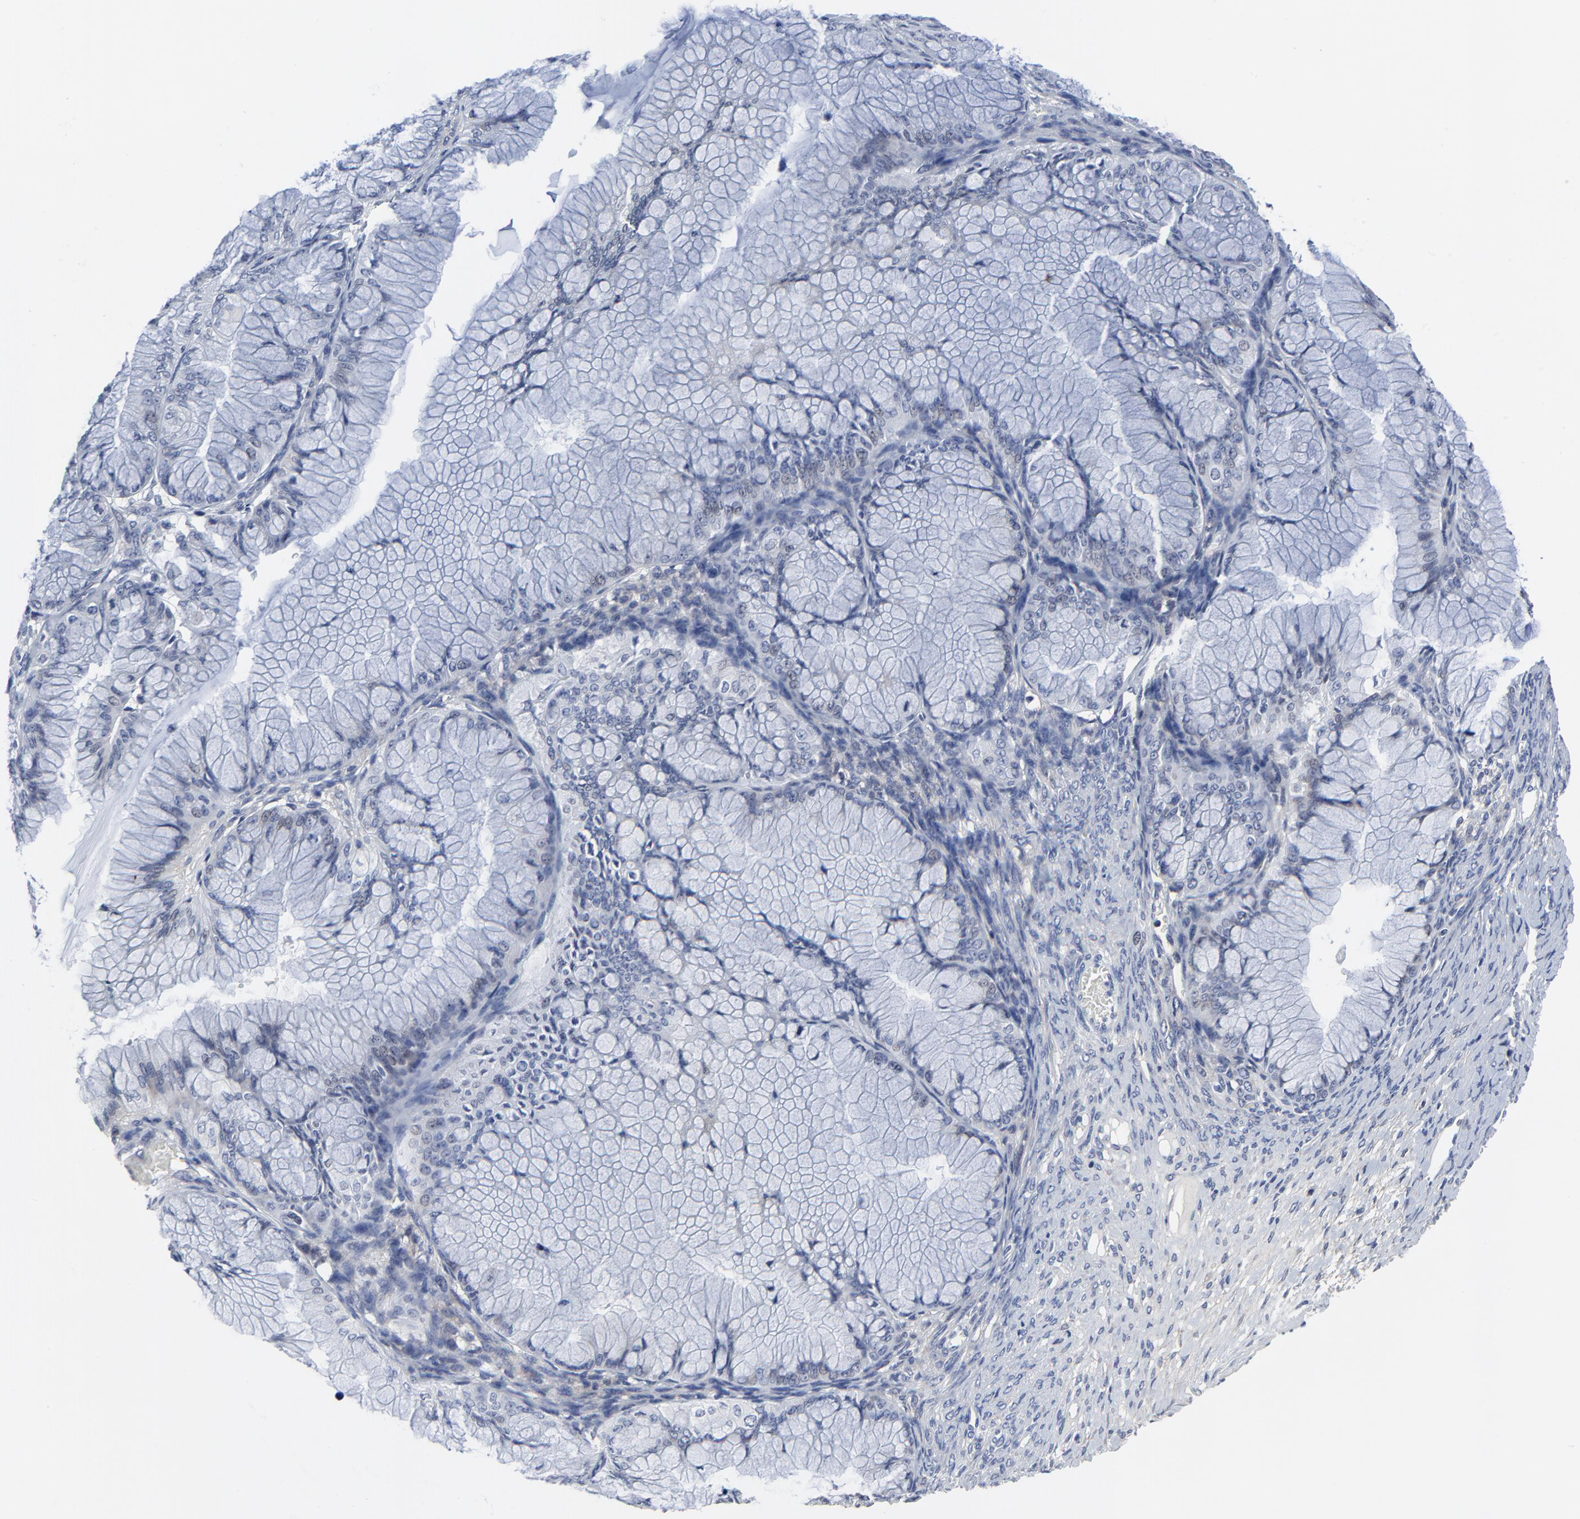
{"staining": {"intensity": "negative", "quantity": "none", "location": "none"}, "tissue": "ovarian cancer", "cell_type": "Tumor cells", "image_type": "cancer", "snomed": [{"axis": "morphology", "description": "Cystadenocarcinoma, mucinous, NOS"}, {"axis": "topography", "description": "Ovary"}], "caption": "An IHC image of ovarian cancer (mucinous cystadenocarcinoma) is shown. There is no staining in tumor cells of ovarian cancer (mucinous cystadenocarcinoma). (Immunohistochemistry, brightfield microscopy, high magnification).", "gene": "NLGN3", "patient": {"sex": "female", "age": 63}}